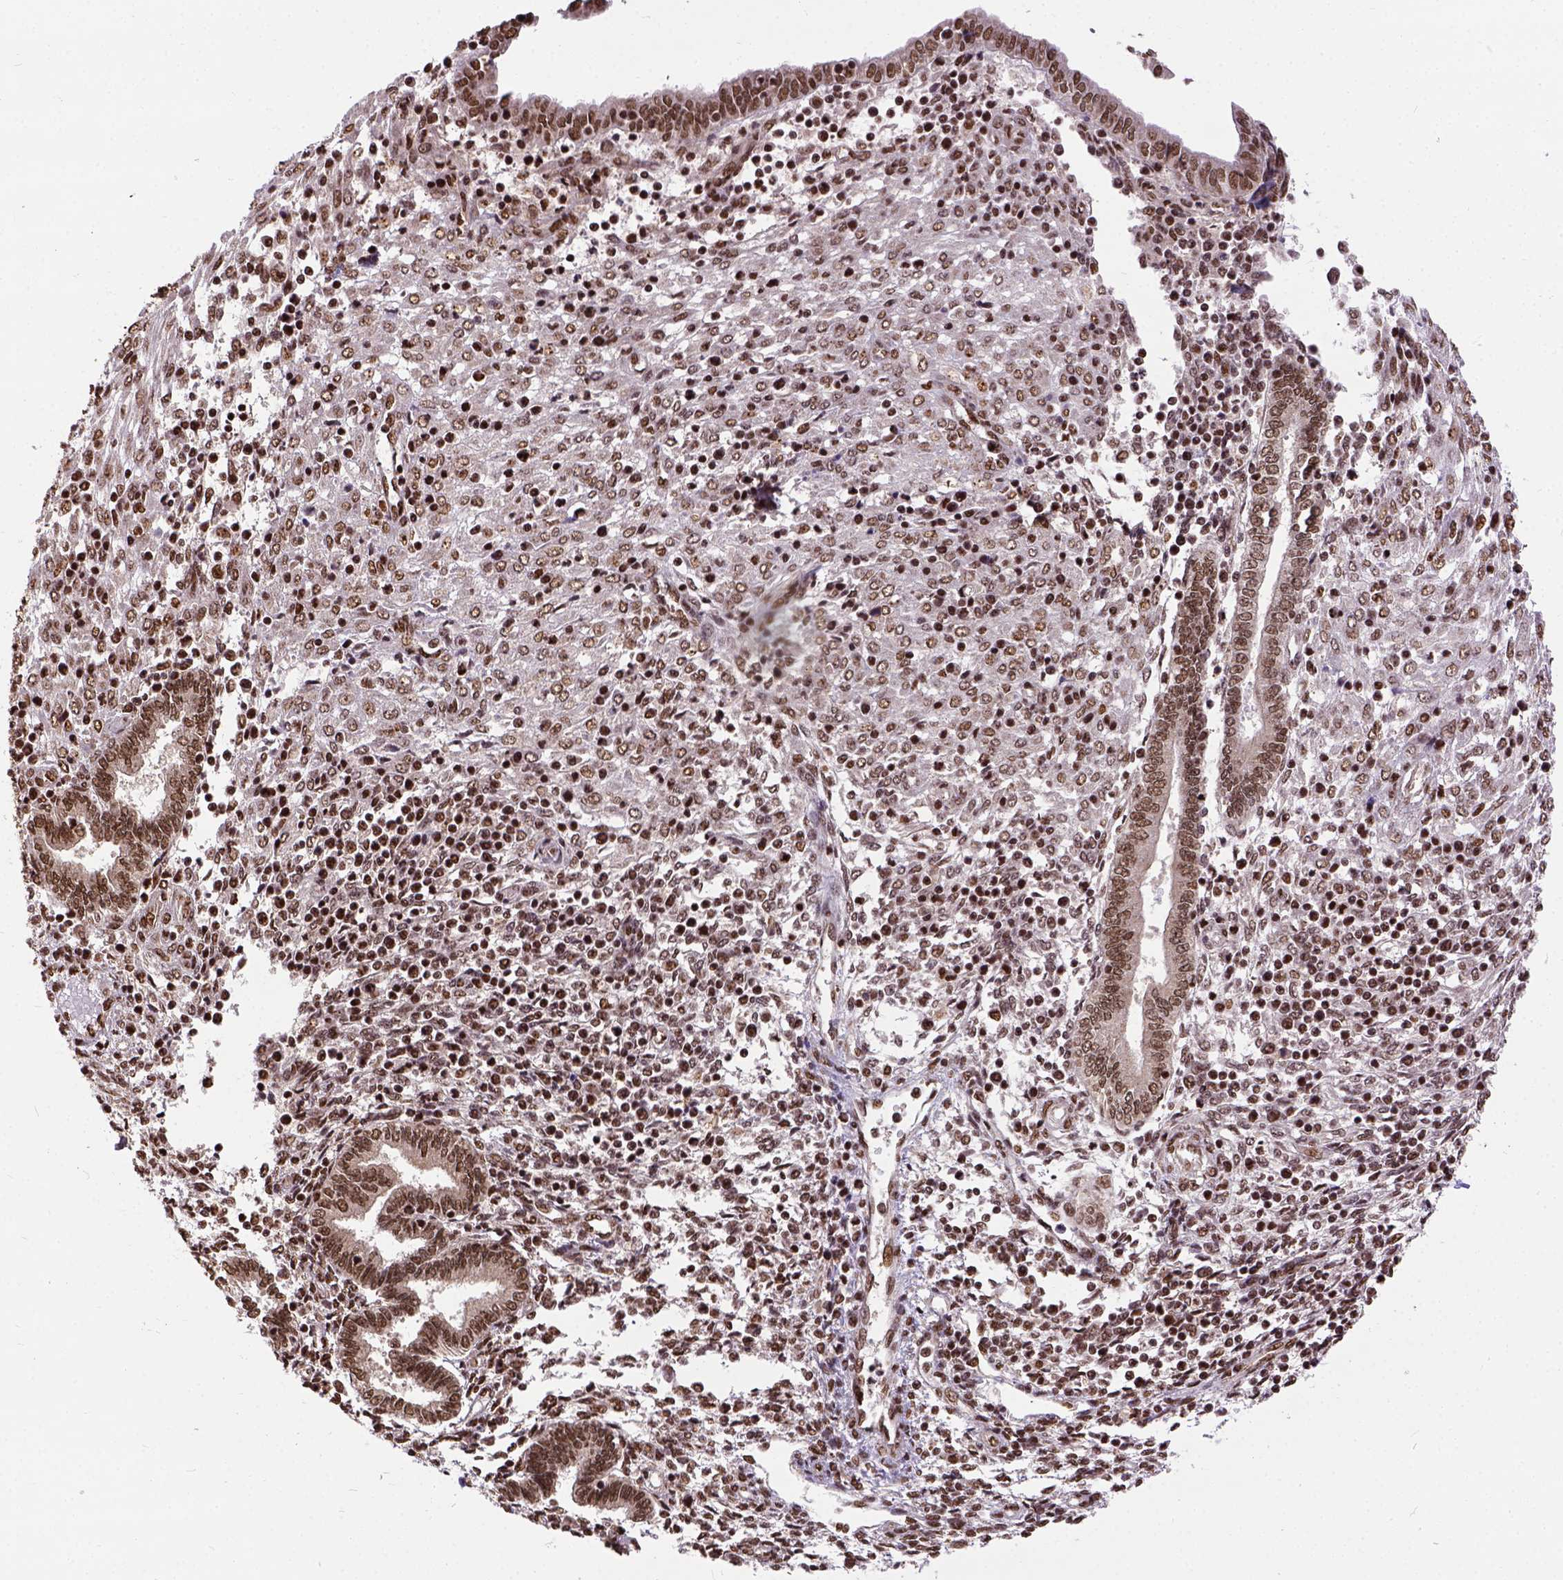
{"staining": {"intensity": "moderate", "quantity": "25%-75%", "location": "nuclear"}, "tissue": "endometrium", "cell_type": "Cells in endometrial stroma", "image_type": "normal", "snomed": [{"axis": "morphology", "description": "Normal tissue, NOS"}, {"axis": "topography", "description": "Endometrium"}], "caption": "Human endometrium stained for a protein (brown) exhibits moderate nuclear positive positivity in about 25%-75% of cells in endometrial stroma.", "gene": "NACC1", "patient": {"sex": "female", "age": 42}}